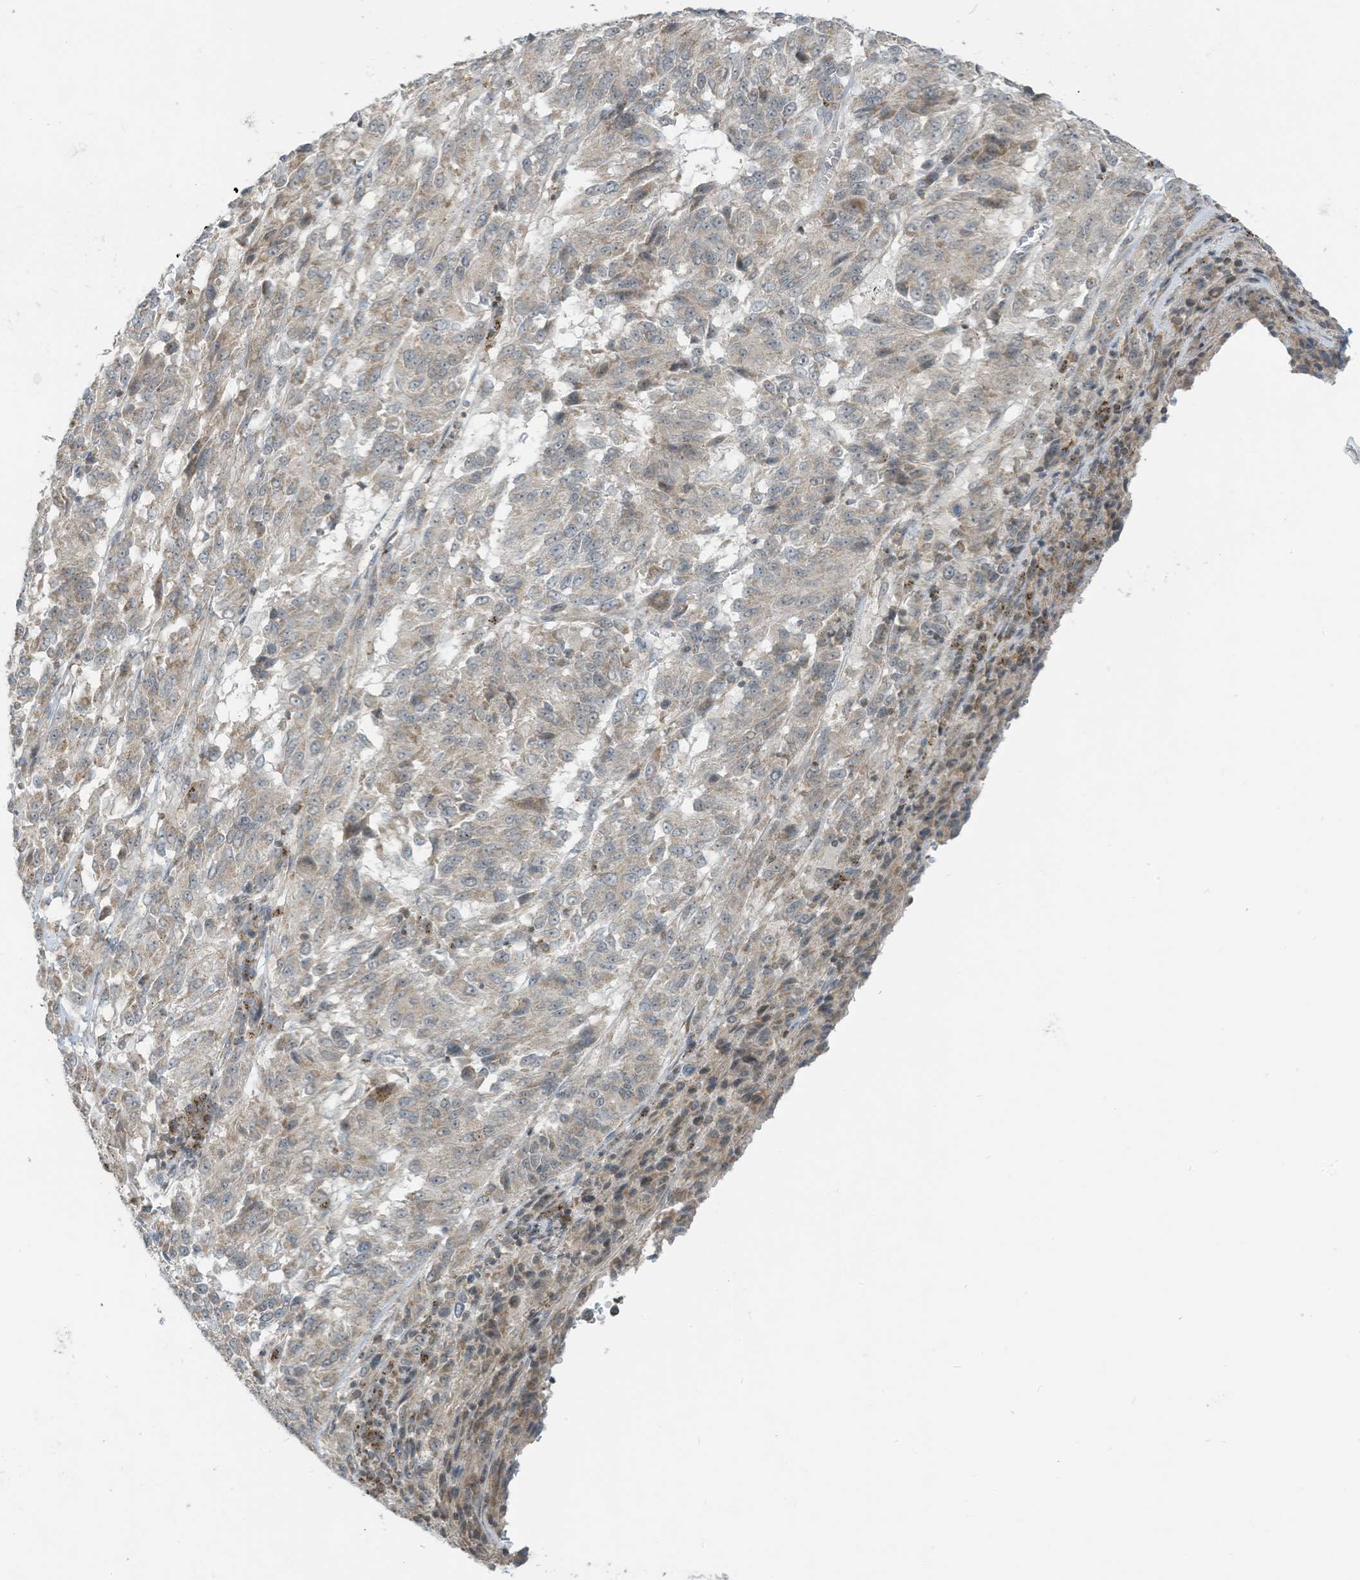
{"staining": {"intensity": "negative", "quantity": "none", "location": "none"}, "tissue": "melanoma", "cell_type": "Tumor cells", "image_type": "cancer", "snomed": [{"axis": "morphology", "description": "Malignant melanoma, Metastatic site"}, {"axis": "topography", "description": "Lung"}], "caption": "DAB immunohistochemical staining of human melanoma shows no significant staining in tumor cells.", "gene": "PARVG", "patient": {"sex": "male", "age": 64}}